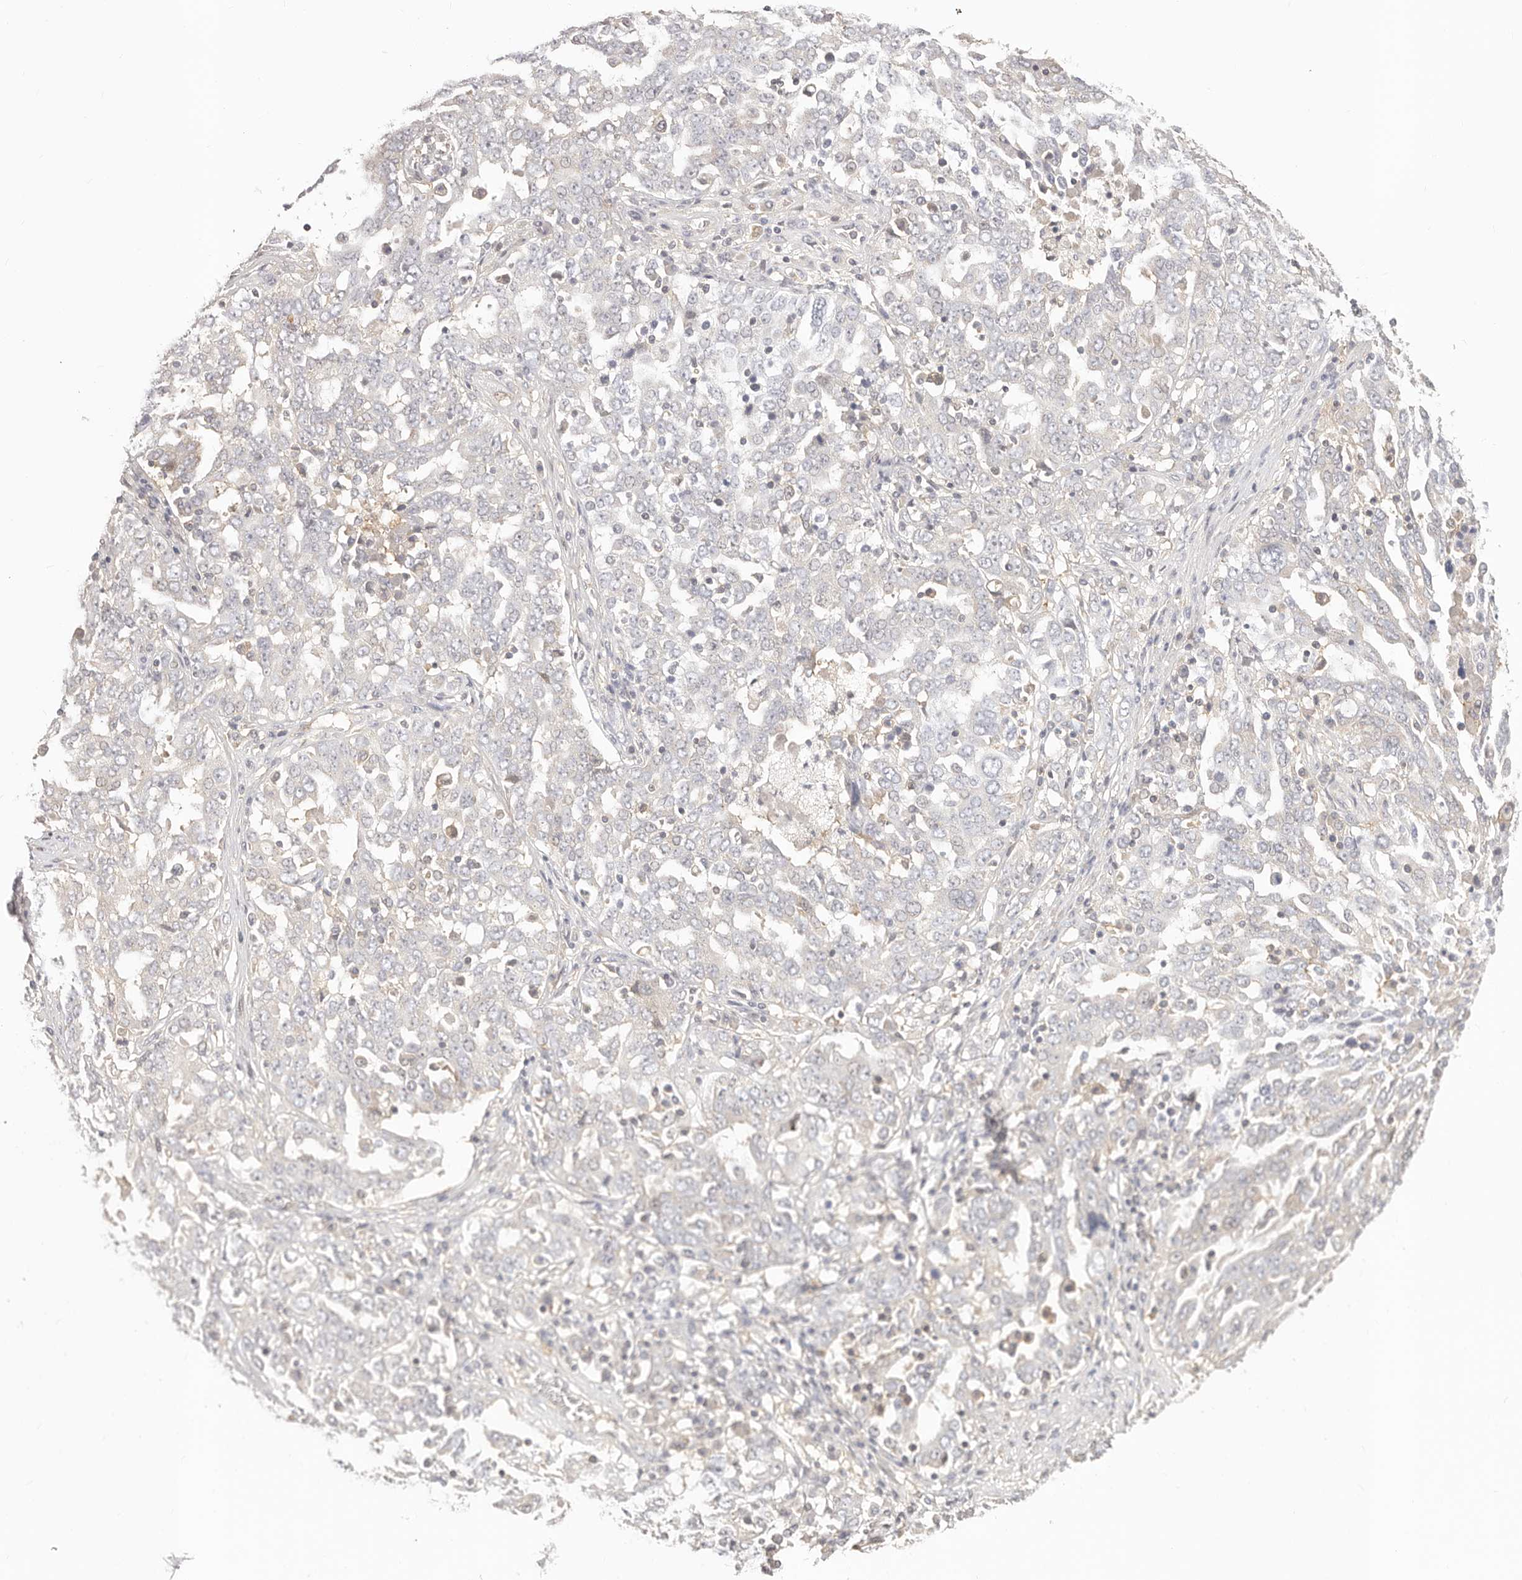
{"staining": {"intensity": "negative", "quantity": "none", "location": "none"}, "tissue": "ovarian cancer", "cell_type": "Tumor cells", "image_type": "cancer", "snomed": [{"axis": "morphology", "description": "Carcinoma, endometroid"}, {"axis": "topography", "description": "Ovary"}], "caption": "Protein analysis of ovarian endometroid carcinoma demonstrates no significant positivity in tumor cells.", "gene": "DTNBP1", "patient": {"sex": "female", "age": 62}}